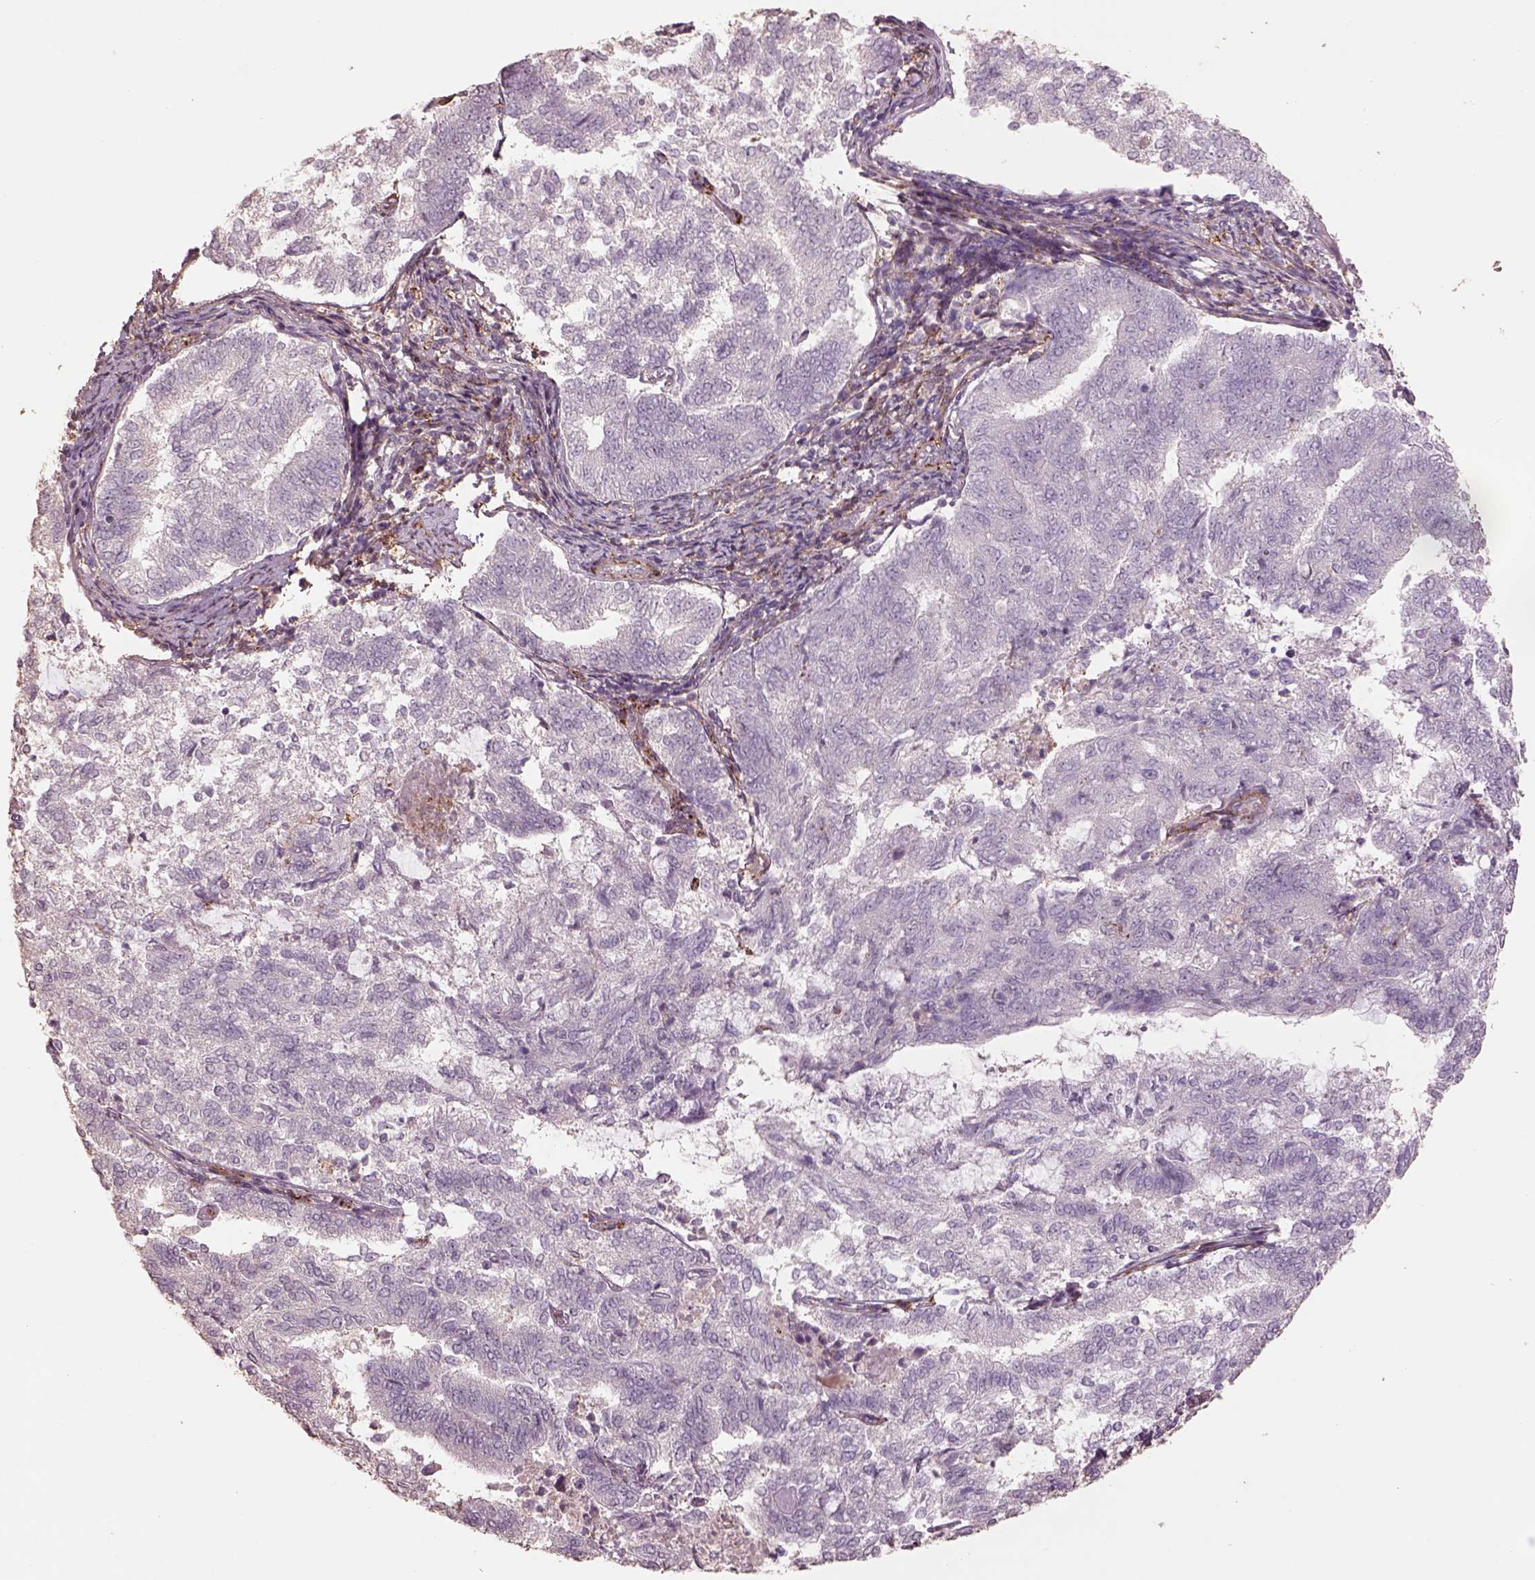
{"staining": {"intensity": "negative", "quantity": "none", "location": "none"}, "tissue": "endometrial cancer", "cell_type": "Tumor cells", "image_type": "cancer", "snomed": [{"axis": "morphology", "description": "Adenocarcinoma, NOS"}, {"axis": "topography", "description": "Endometrium"}], "caption": "Immunohistochemical staining of human endometrial cancer (adenocarcinoma) demonstrates no significant expression in tumor cells.", "gene": "LIN7A", "patient": {"sex": "female", "age": 65}}